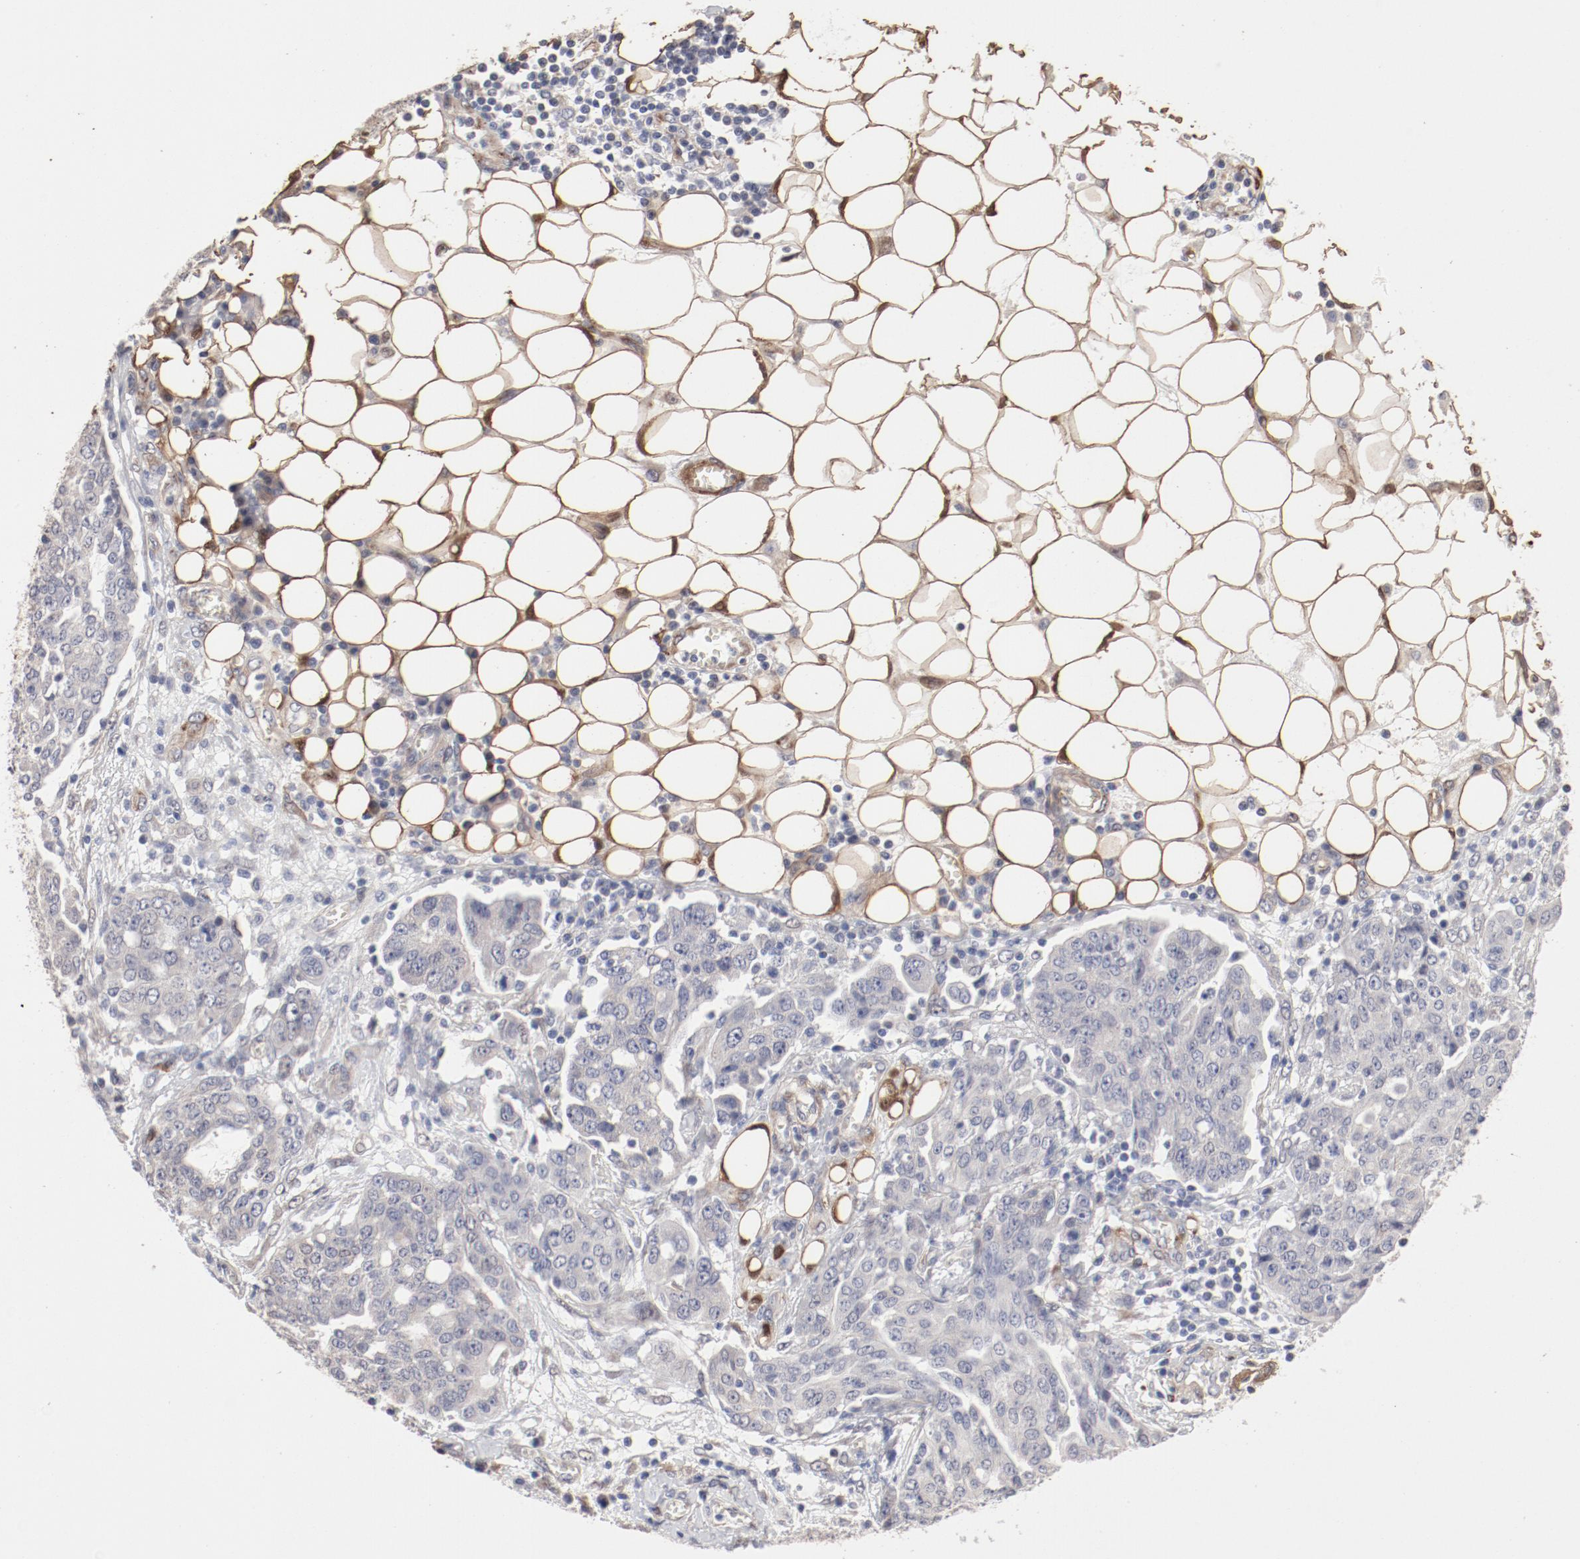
{"staining": {"intensity": "negative", "quantity": "none", "location": "none"}, "tissue": "ovarian cancer", "cell_type": "Tumor cells", "image_type": "cancer", "snomed": [{"axis": "morphology", "description": "Cystadenocarcinoma, serous, NOS"}, {"axis": "topography", "description": "Soft tissue"}, {"axis": "topography", "description": "Ovary"}], "caption": "Tumor cells are negative for protein expression in human serous cystadenocarcinoma (ovarian).", "gene": "MAGED4", "patient": {"sex": "female", "age": 57}}